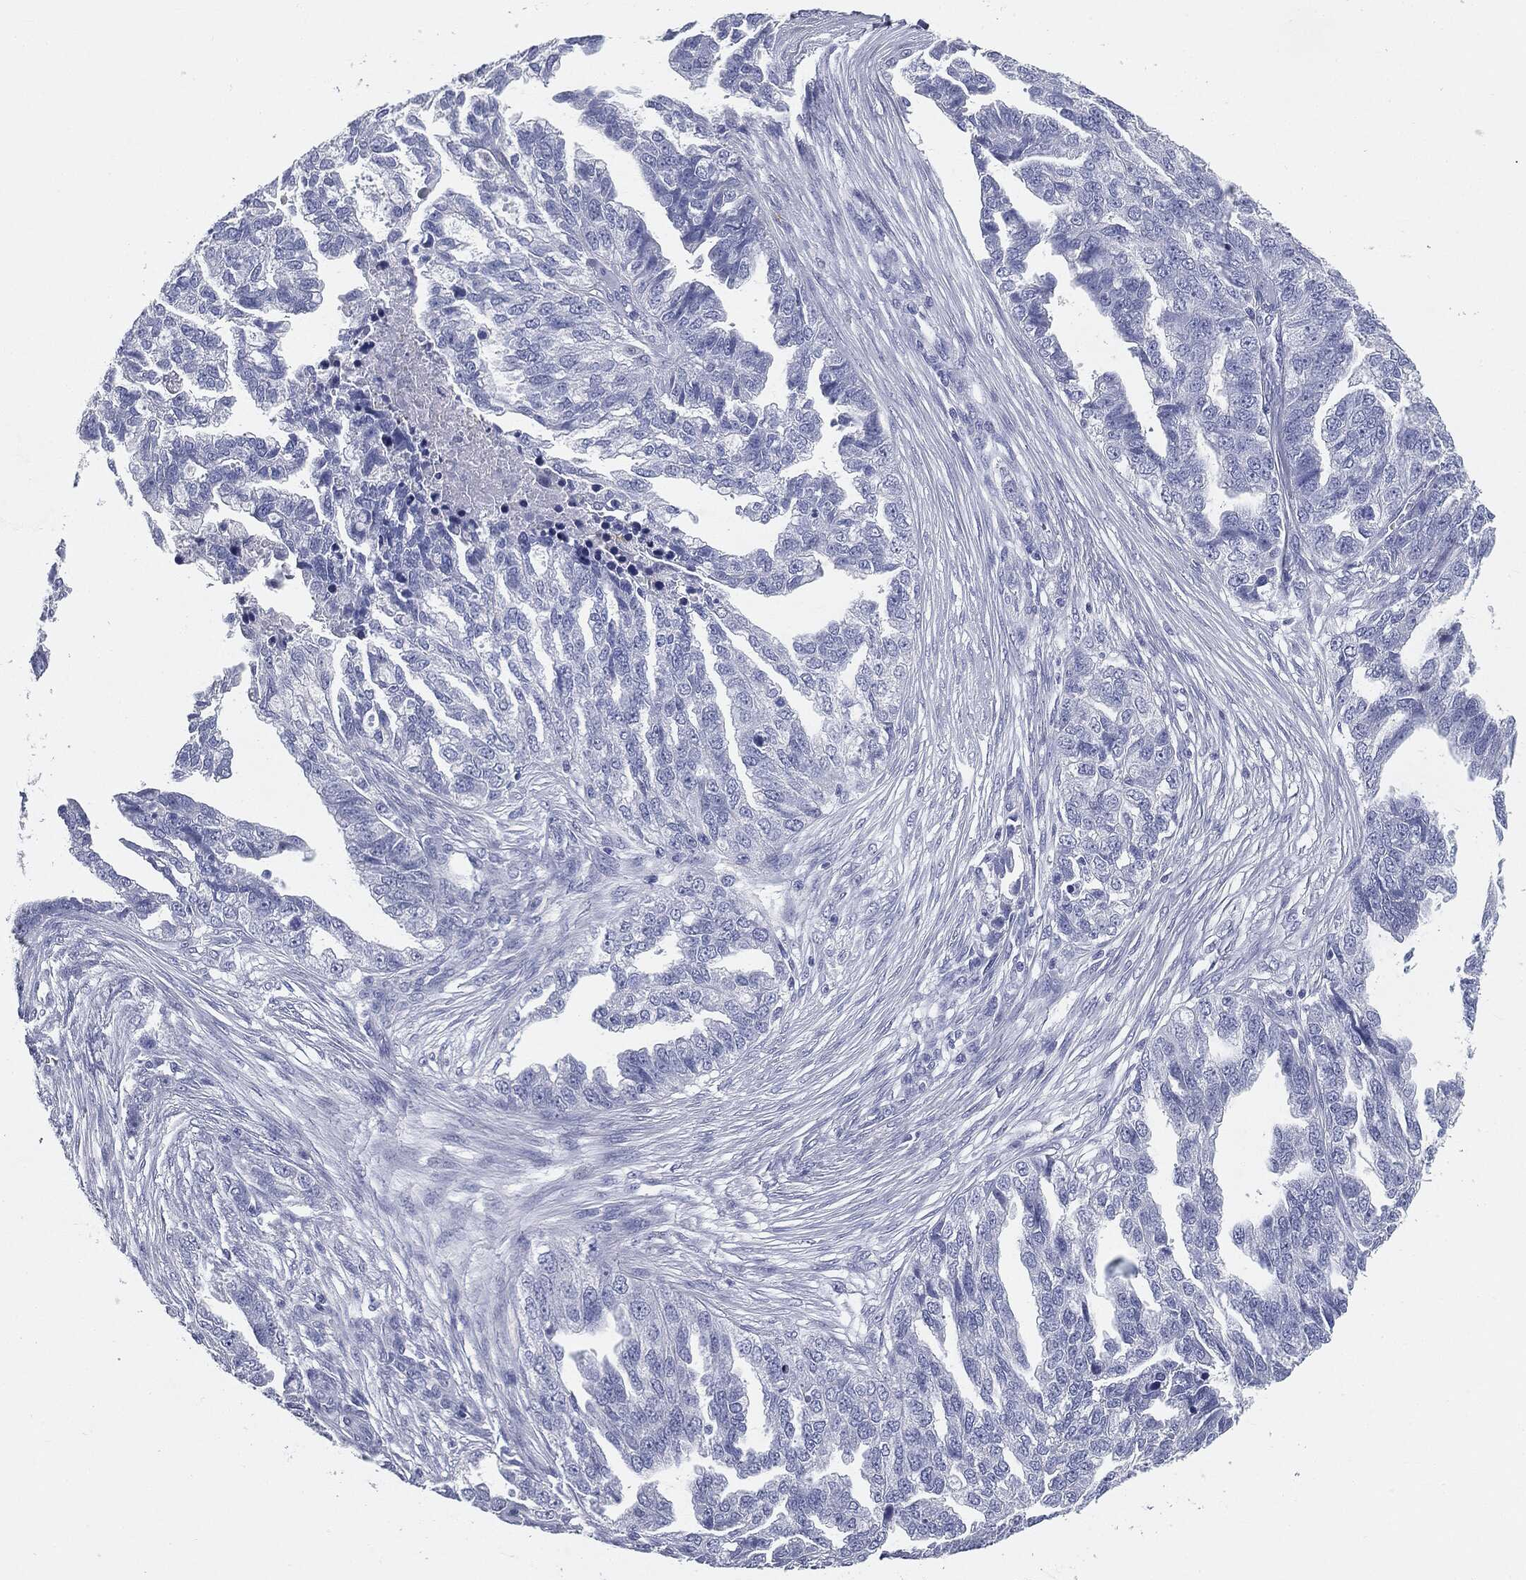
{"staining": {"intensity": "negative", "quantity": "none", "location": "none"}, "tissue": "ovarian cancer", "cell_type": "Tumor cells", "image_type": "cancer", "snomed": [{"axis": "morphology", "description": "Cystadenocarcinoma, serous, NOS"}, {"axis": "topography", "description": "Ovary"}], "caption": "This is an immunohistochemistry photomicrograph of human ovarian cancer (serous cystadenocarcinoma). There is no expression in tumor cells.", "gene": "CUZD1", "patient": {"sex": "female", "age": 51}}